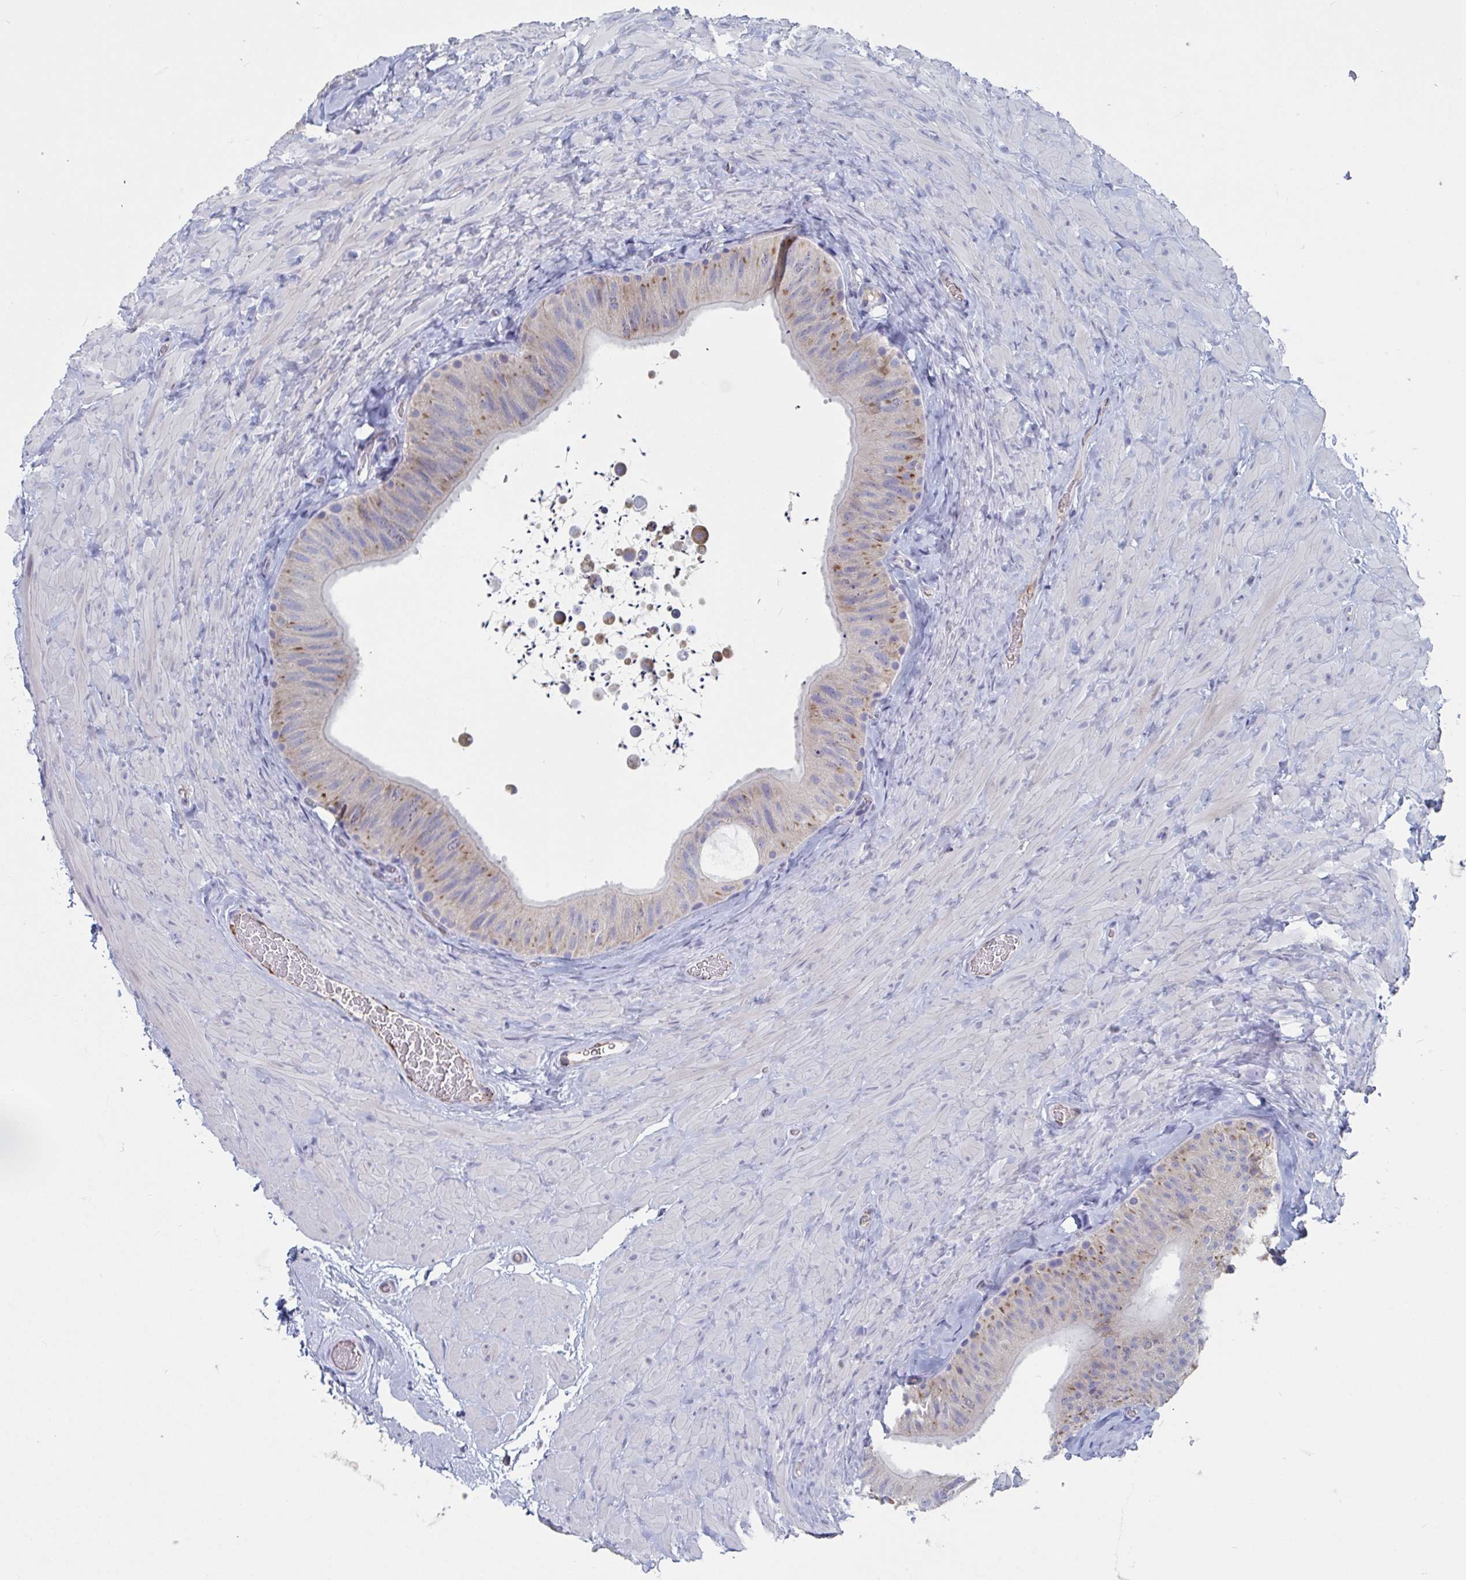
{"staining": {"intensity": "moderate", "quantity": "<25%", "location": "cytoplasmic/membranous"}, "tissue": "epididymis", "cell_type": "Glandular cells", "image_type": "normal", "snomed": [{"axis": "morphology", "description": "Normal tissue, NOS"}, {"axis": "topography", "description": "Epididymis, spermatic cord, NOS"}, {"axis": "topography", "description": "Epididymis"}], "caption": "Glandular cells reveal low levels of moderate cytoplasmic/membranous positivity in approximately <25% of cells in benign human epididymis.", "gene": "ABHD16A", "patient": {"sex": "male", "age": 31}}